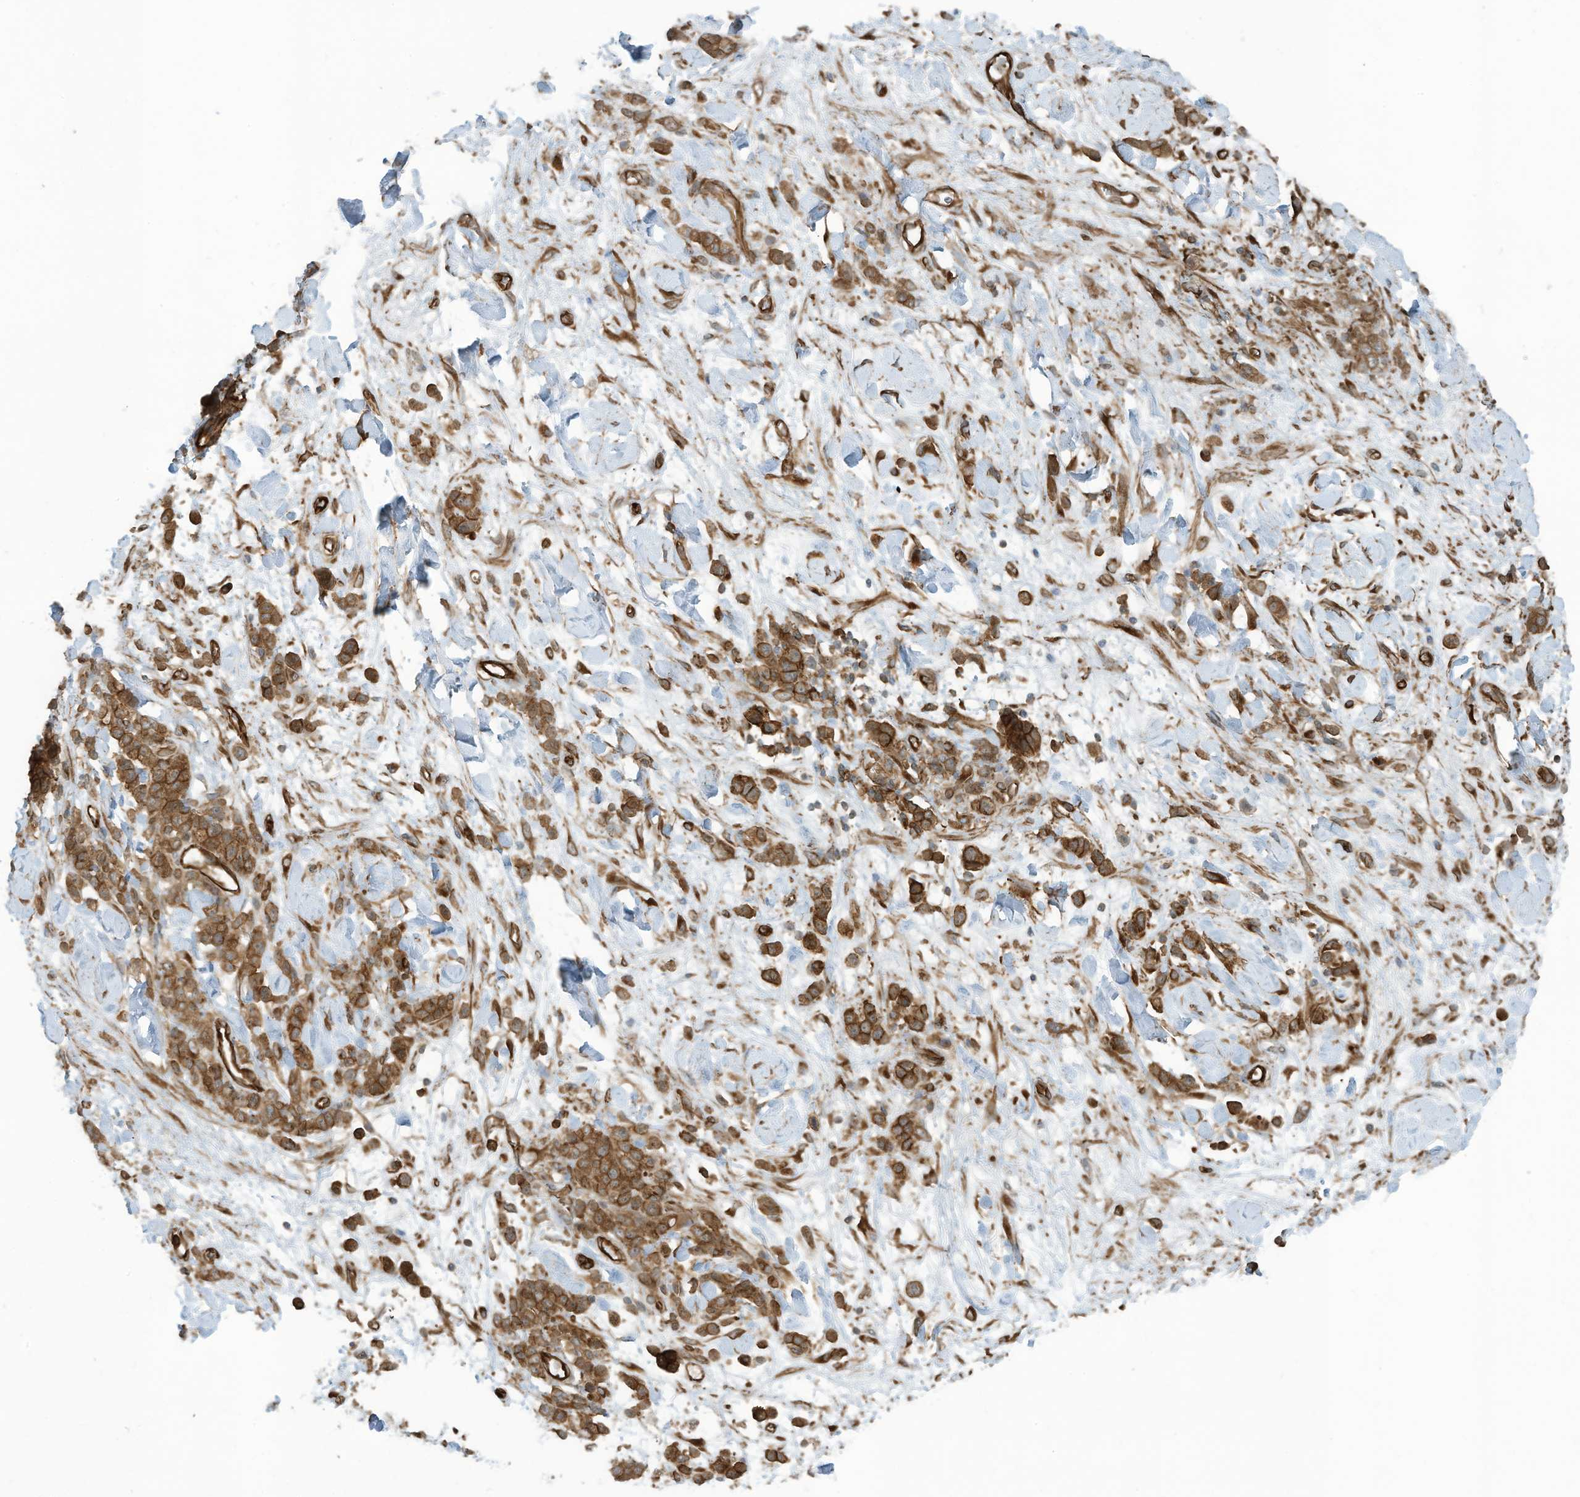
{"staining": {"intensity": "strong", "quantity": ">75%", "location": "cytoplasmic/membranous"}, "tissue": "stomach cancer", "cell_type": "Tumor cells", "image_type": "cancer", "snomed": [{"axis": "morphology", "description": "Normal tissue, NOS"}, {"axis": "morphology", "description": "Adenocarcinoma, NOS"}, {"axis": "topography", "description": "Stomach"}], "caption": "Stomach cancer (adenocarcinoma) tissue displays strong cytoplasmic/membranous staining in approximately >75% of tumor cells Immunohistochemistry stains the protein in brown and the nuclei are stained blue.", "gene": "SLC9A2", "patient": {"sex": "male", "age": 82}}